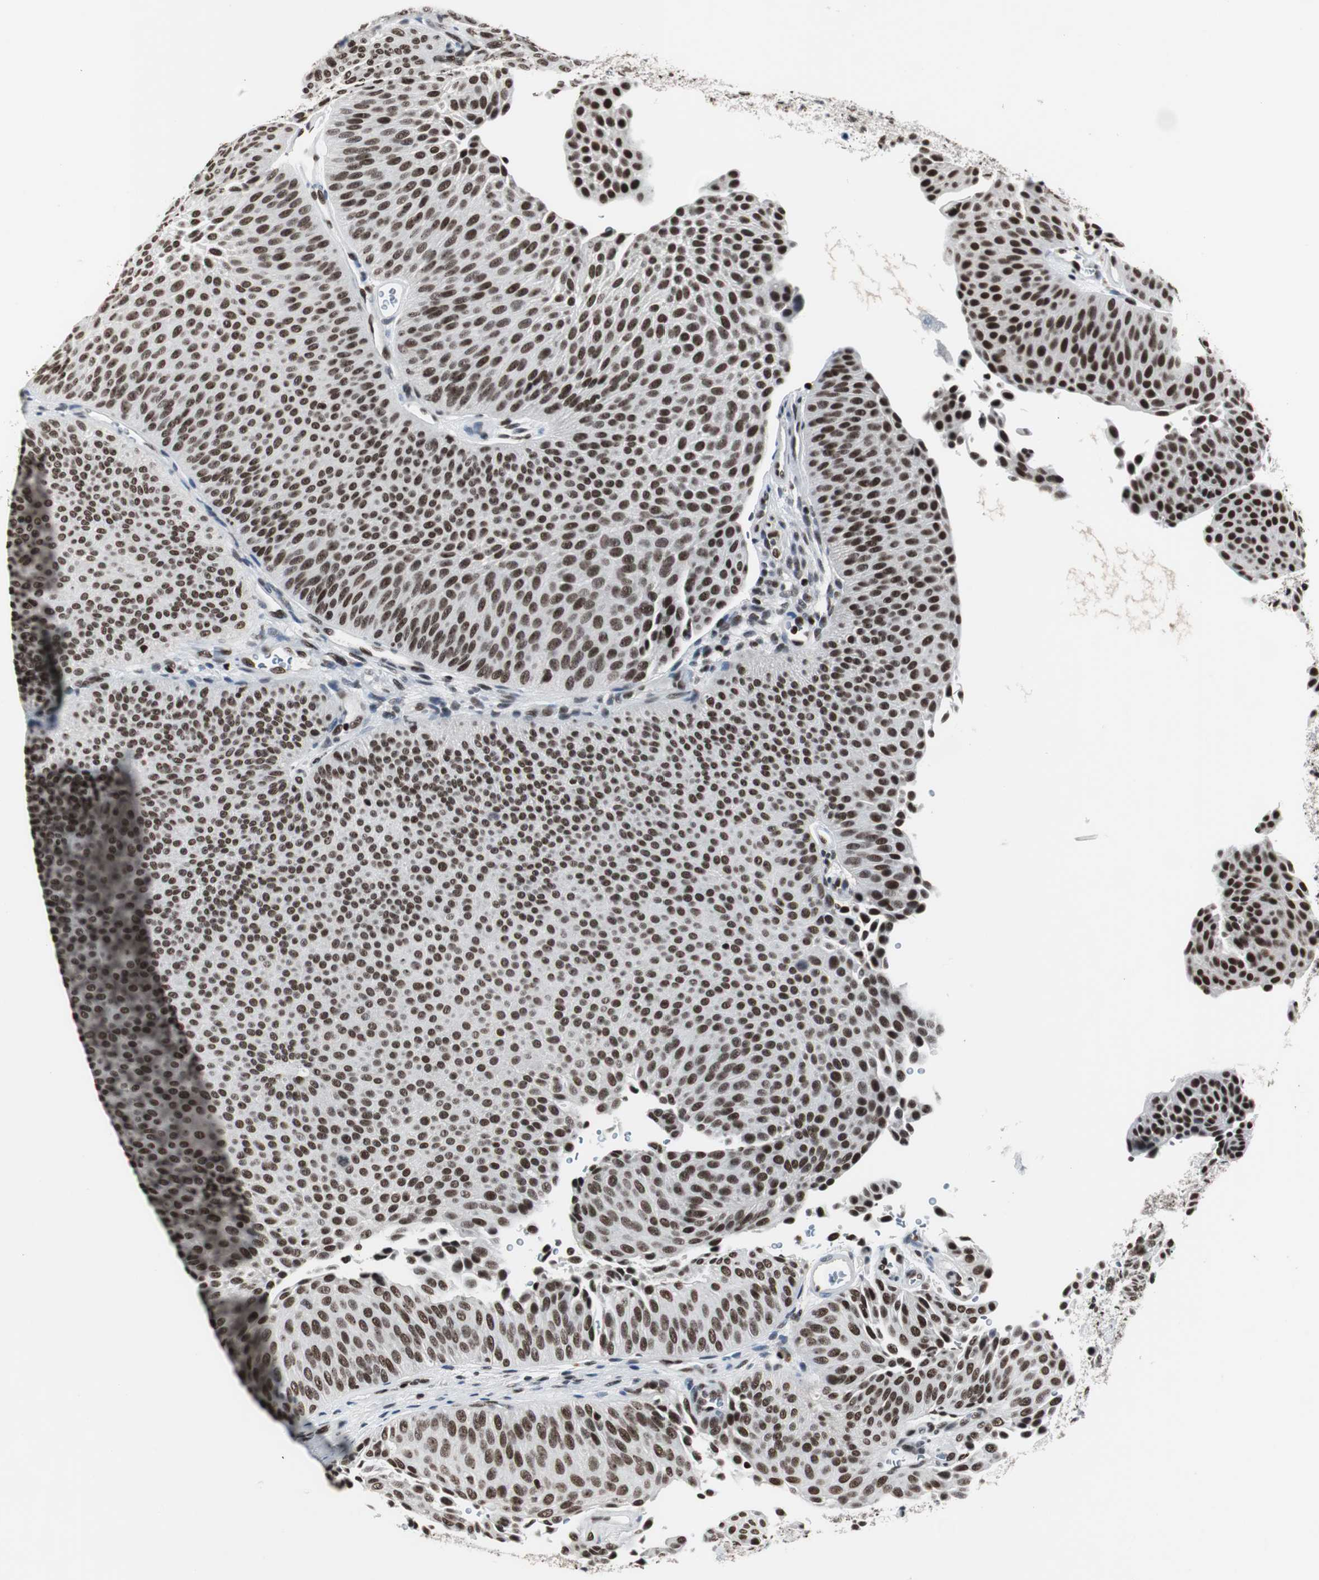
{"staining": {"intensity": "moderate", "quantity": ">75%", "location": "nuclear"}, "tissue": "urothelial cancer", "cell_type": "Tumor cells", "image_type": "cancer", "snomed": [{"axis": "morphology", "description": "Urothelial carcinoma, Low grade"}, {"axis": "topography", "description": "Urinary bladder"}], "caption": "A micrograph of human urothelial cancer stained for a protein shows moderate nuclear brown staining in tumor cells.", "gene": "RAD9A", "patient": {"sex": "female", "age": 60}}